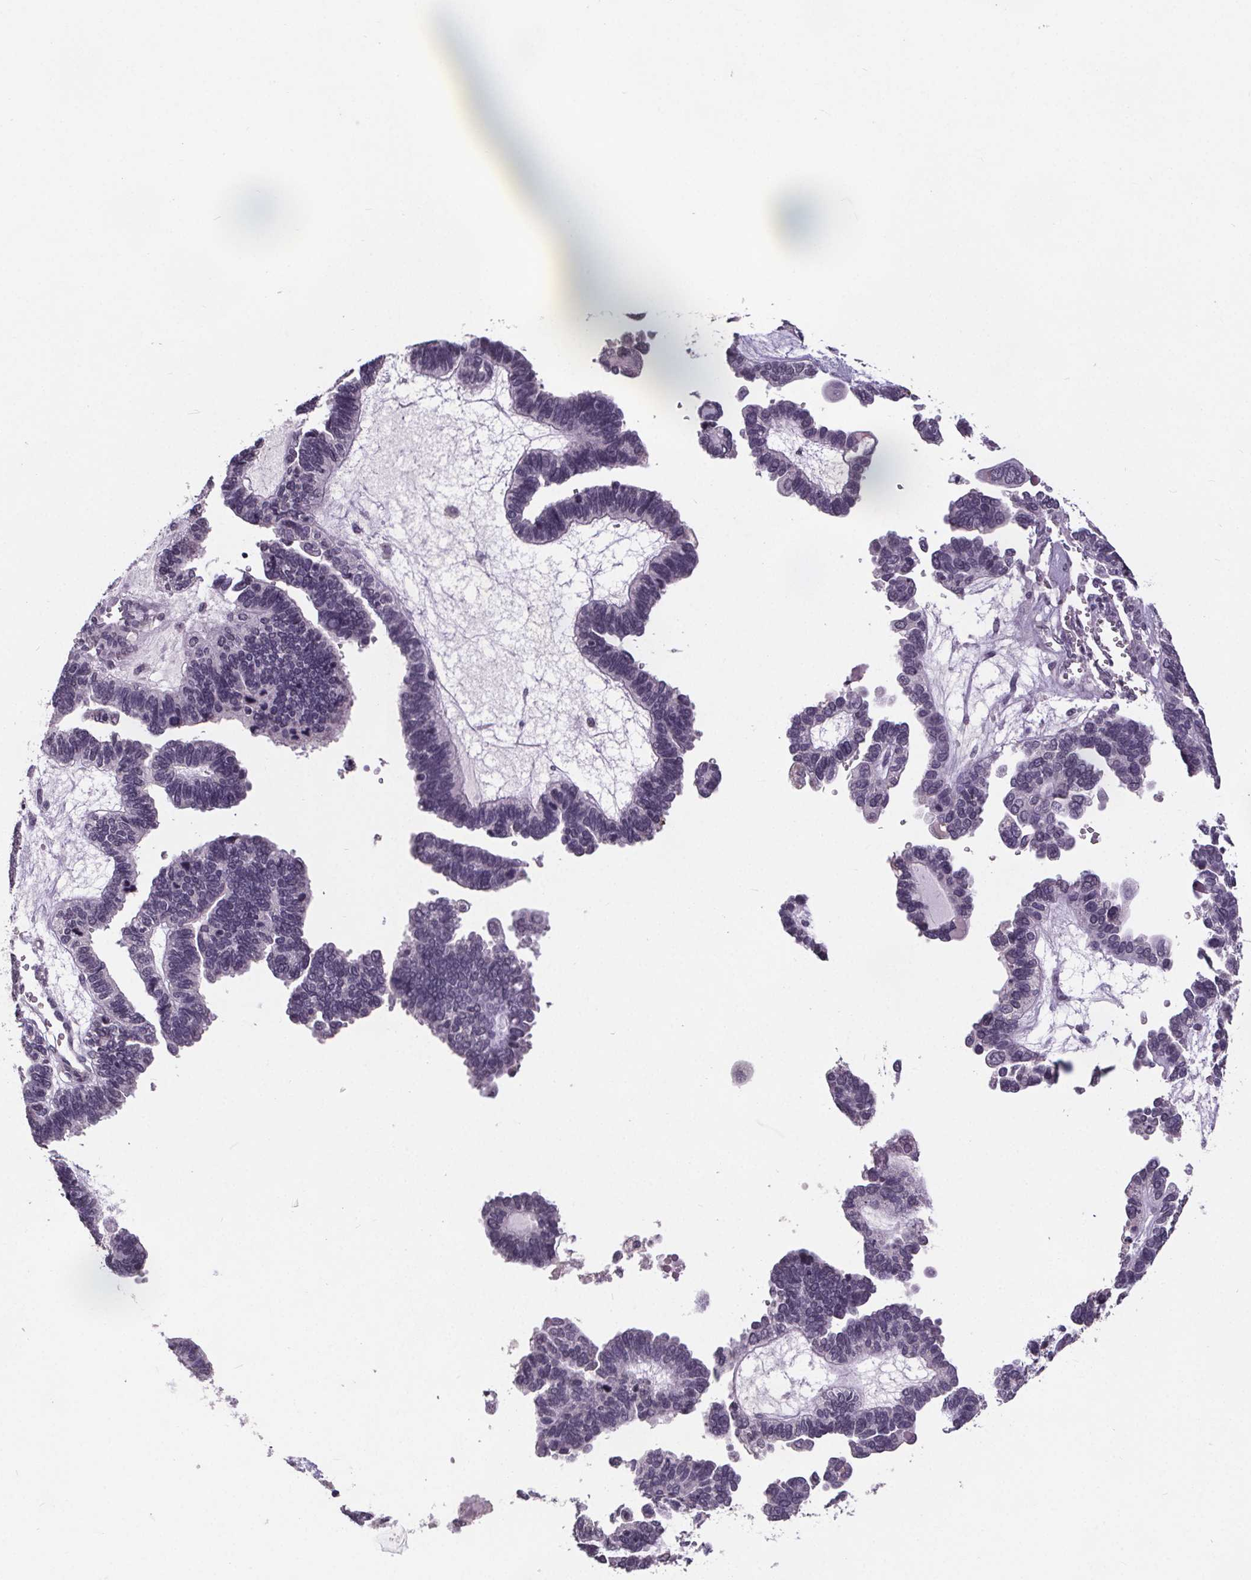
{"staining": {"intensity": "negative", "quantity": "none", "location": "none"}, "tissue": "ovarian cancer", "cell_type": "Tumor cells", "image_type": "cancer", "snomed": [{"axis": "morphology", "description": "Cystadenocarcinoma, serous, NOS"}, {"axis": "topography", "description": "Ovary"}], "caption": "Ovarian cancer was stained to show a protein in brown. There is no significant expression in tumor cells.", "gene": "NKX6-1", "patient": {"sex": "female", "age": 51}}